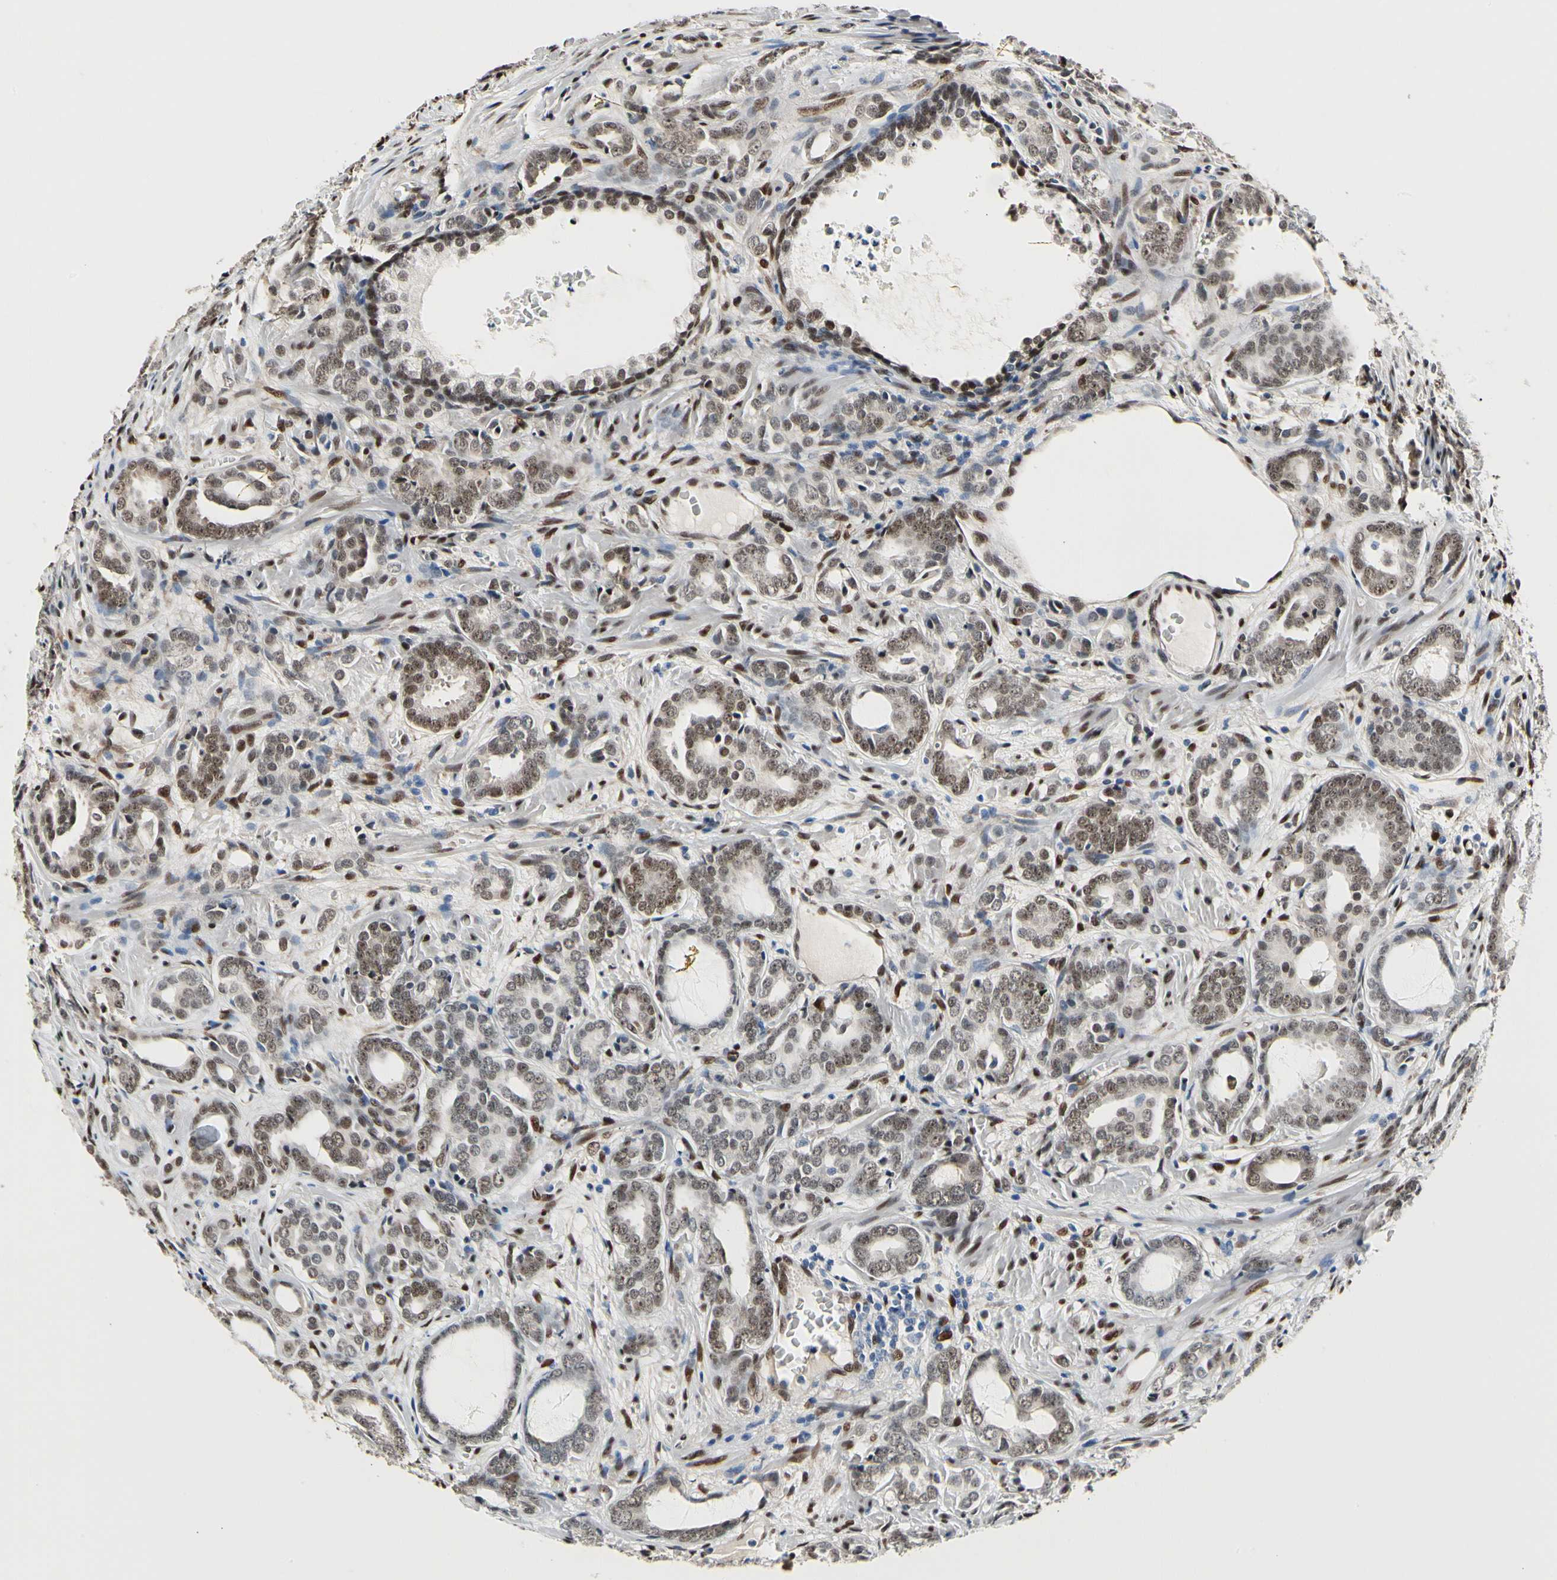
{"staining": {"intensity": "moderate", "quantity": ">75%", "location": "nuclear"}, "tissue": "prostate cancer", "cell_type": "Tumor cells", "image_type": "cancer", "snomed": [{"axis": "morphology", "description": "Adenocarcinoma, High grade"}, {"axis": "topography", "description": "Prostate"}], "caption": "IHC of high-grade adenocarcinoma (prostate) displays medium levels of moderate nuclear expression in approximately >75% of tumor cells.", "gene": "NFIA", "patient": {"sex": "male", "age": 64}}